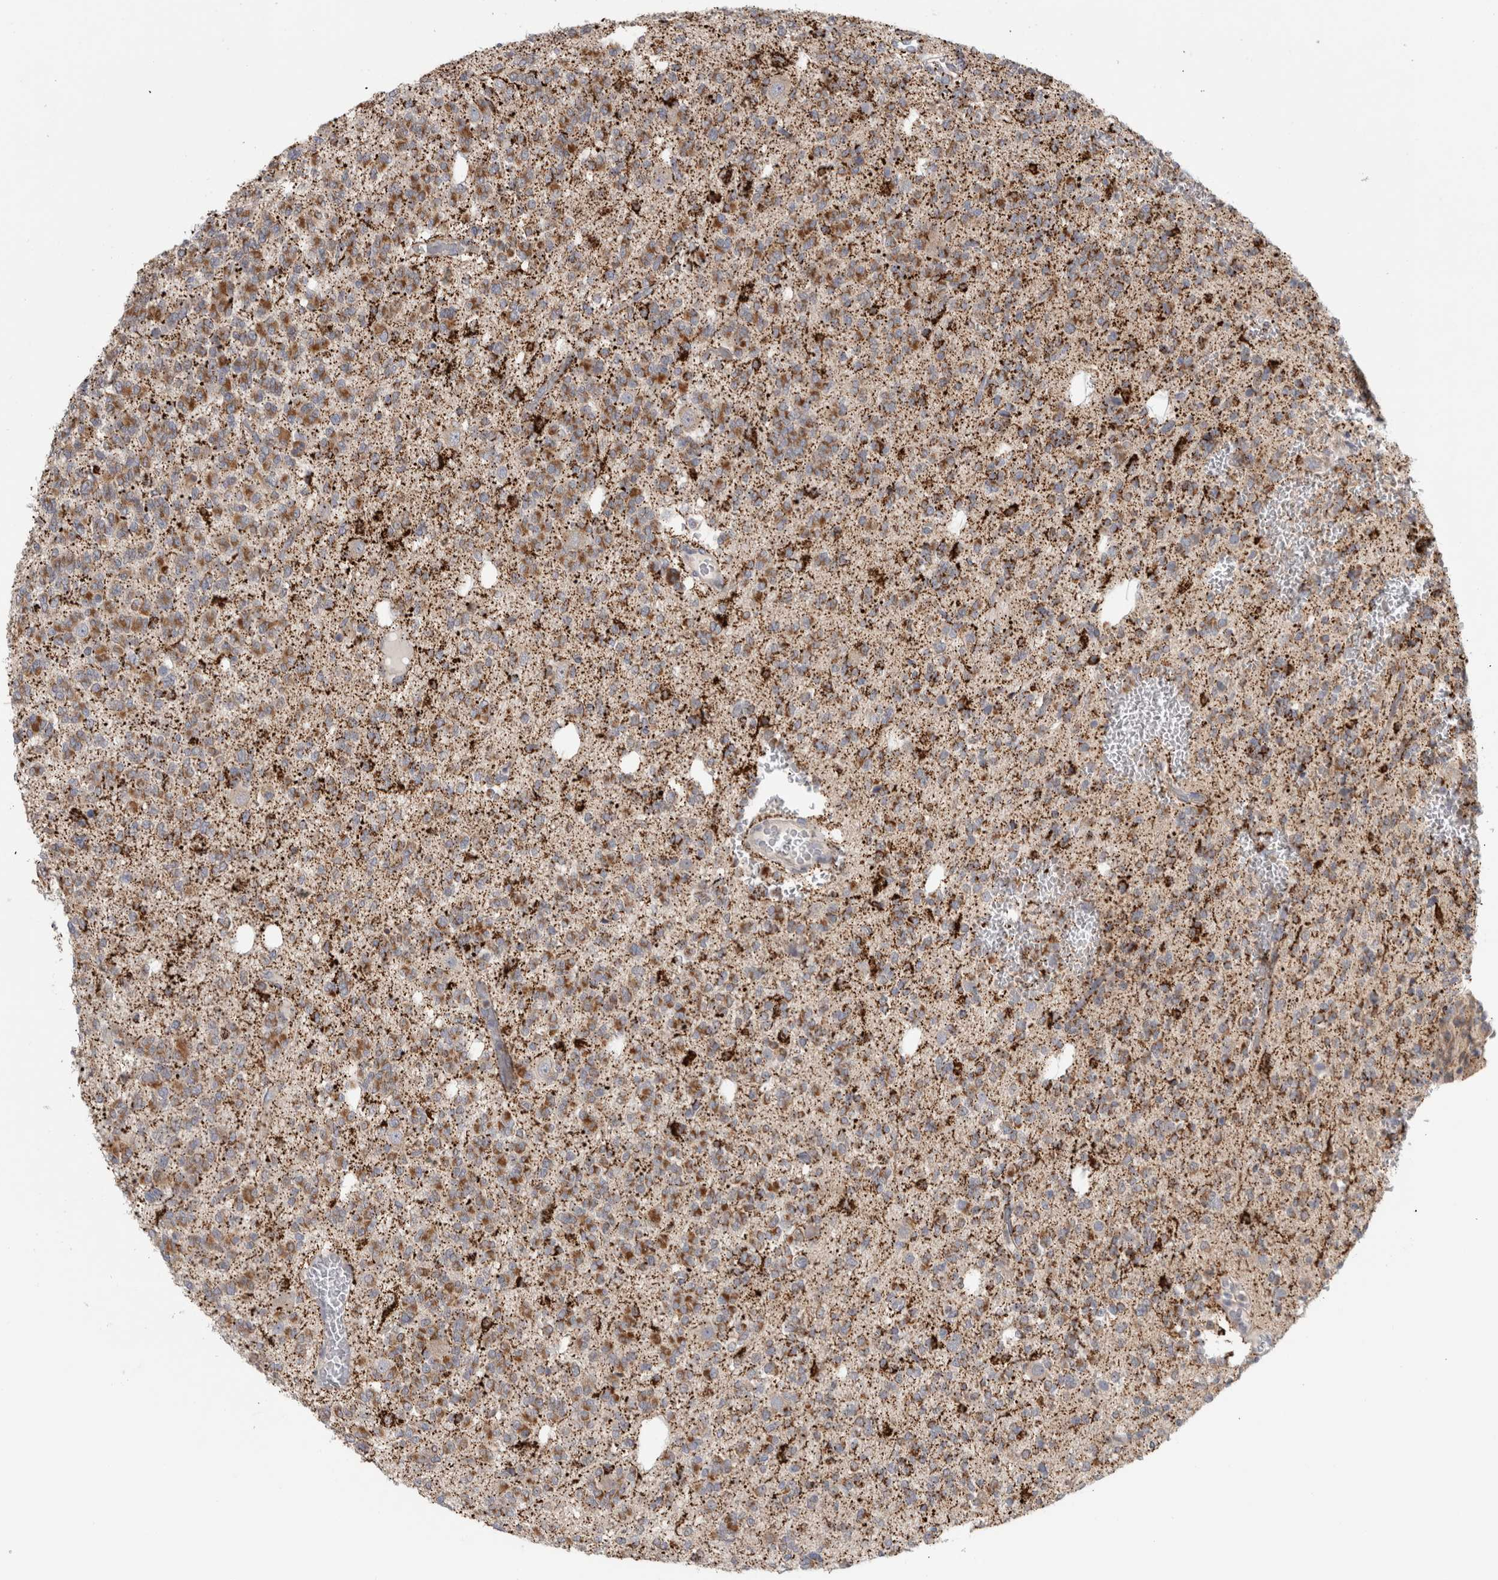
{"staining": {"intensity": "moderate", "quantity": ">75%", "location": "cytoplasmic/membranous"}, "tissue": "glioma", "cell_type": "Tumor cells", "image_type": "cancer", "snomed": [{"axis": "morphology", "description": "Glioma, malignant, Low grade"}, {"axis": "topography", "description": "Brain"}], "caption": "Immunohistochemical staining of malignant glioma (low-grade) reveals moderate cytoplasmic/membranous protein staining in approximately >75% of tumor cells.", "gene": "RAB18", "patient": {"sex": "male", "age": 38}}